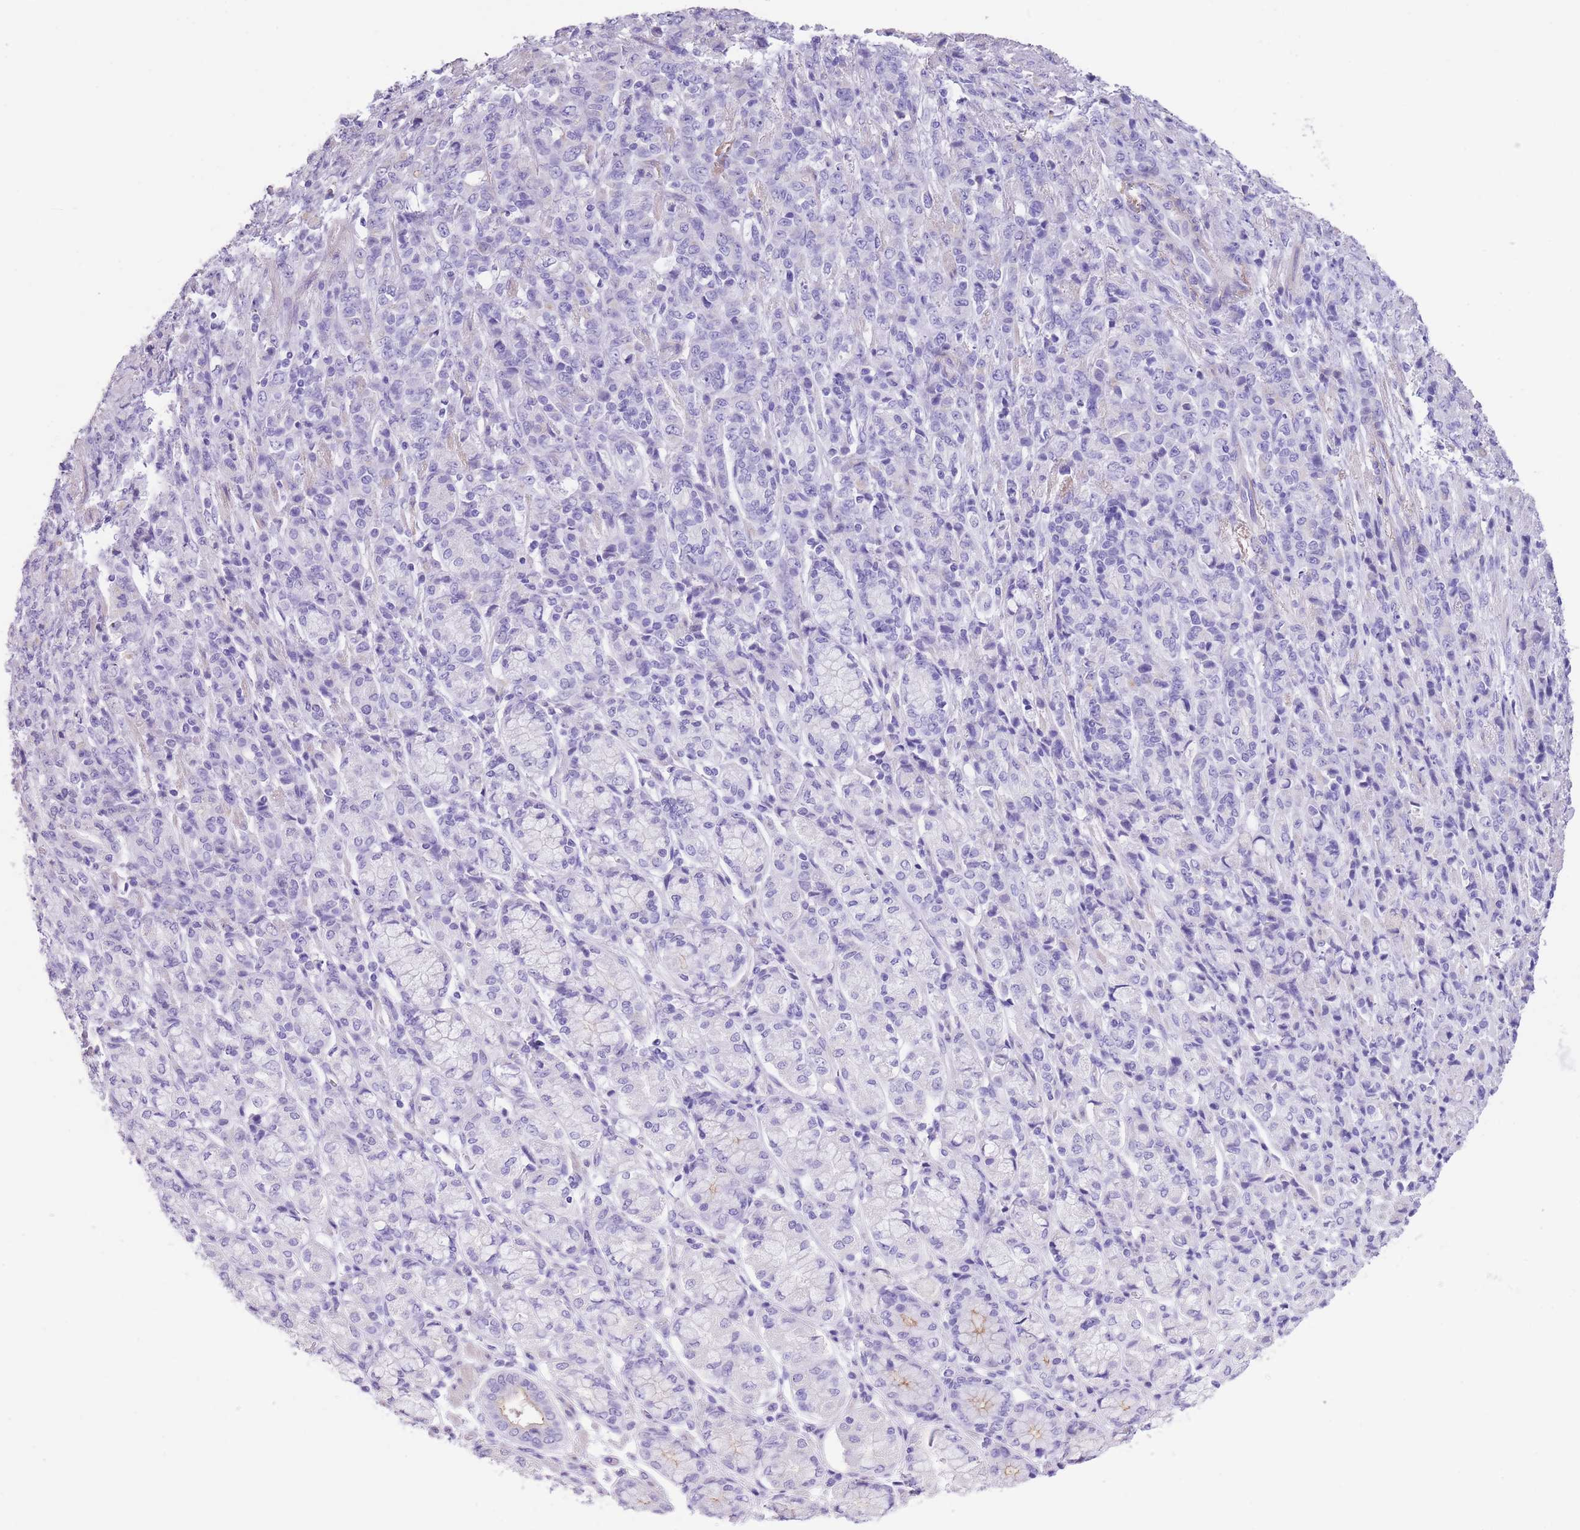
{"staining": {"intensity": "negative", "quantity": "none", "location": "none"}, "tissue": "stomach cancer", "cell_type": "Tumor cells", "image_type": "cancer", "snomed": [{"axis": "morphology", "description": "Adenocarcinoma, NOS"}, {"axis": "topography", "description": "Stomach"}], "caption": "IHC micrograph of human stomach cancer stained for a protein (brown), which reveals no positivity in tumor cells.", "gene": "RAI2", "patient": {"sex": "female", "age": 79}}